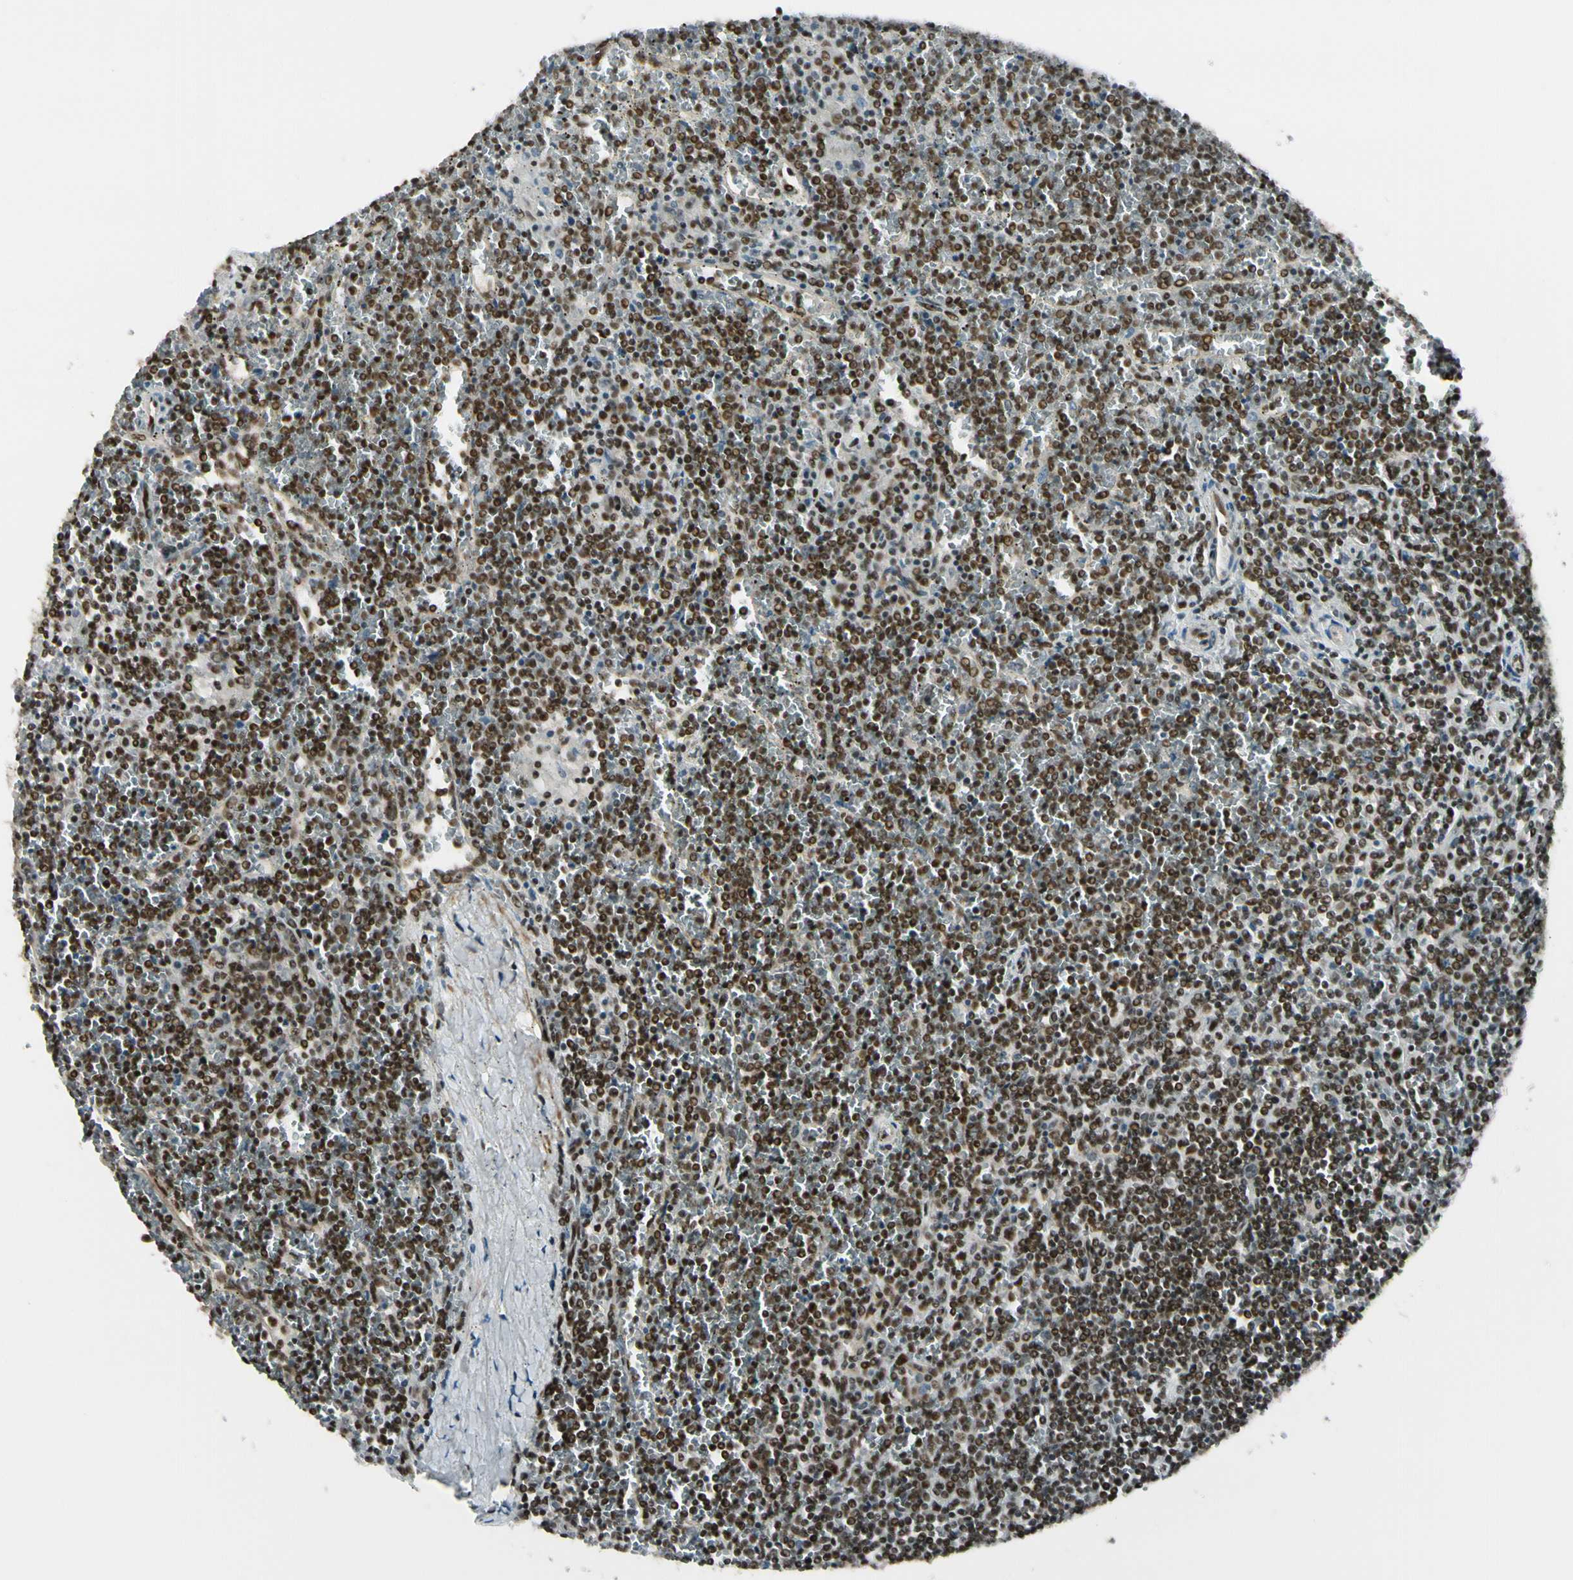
{"staining": {"intensity": "strong", "quantity": ">75%", "location": "nuclear"}, "tissue": "lymphoma", "cell_type": "Tumor cells", "image_type": "cancer", "snomed": [{"axis": "morphology", "description": "Malignant lymphoma, non-Hodgkin's type, Low grade"}, {"axis": "topography", "description": "Spleen"}], "caption": "Protein expression analysis of lymphoma displays strong nuclear staining in about >75% of tumor cells.", "gene": "CHAMP1", "patient": {"sex": "female", "age": 19}}